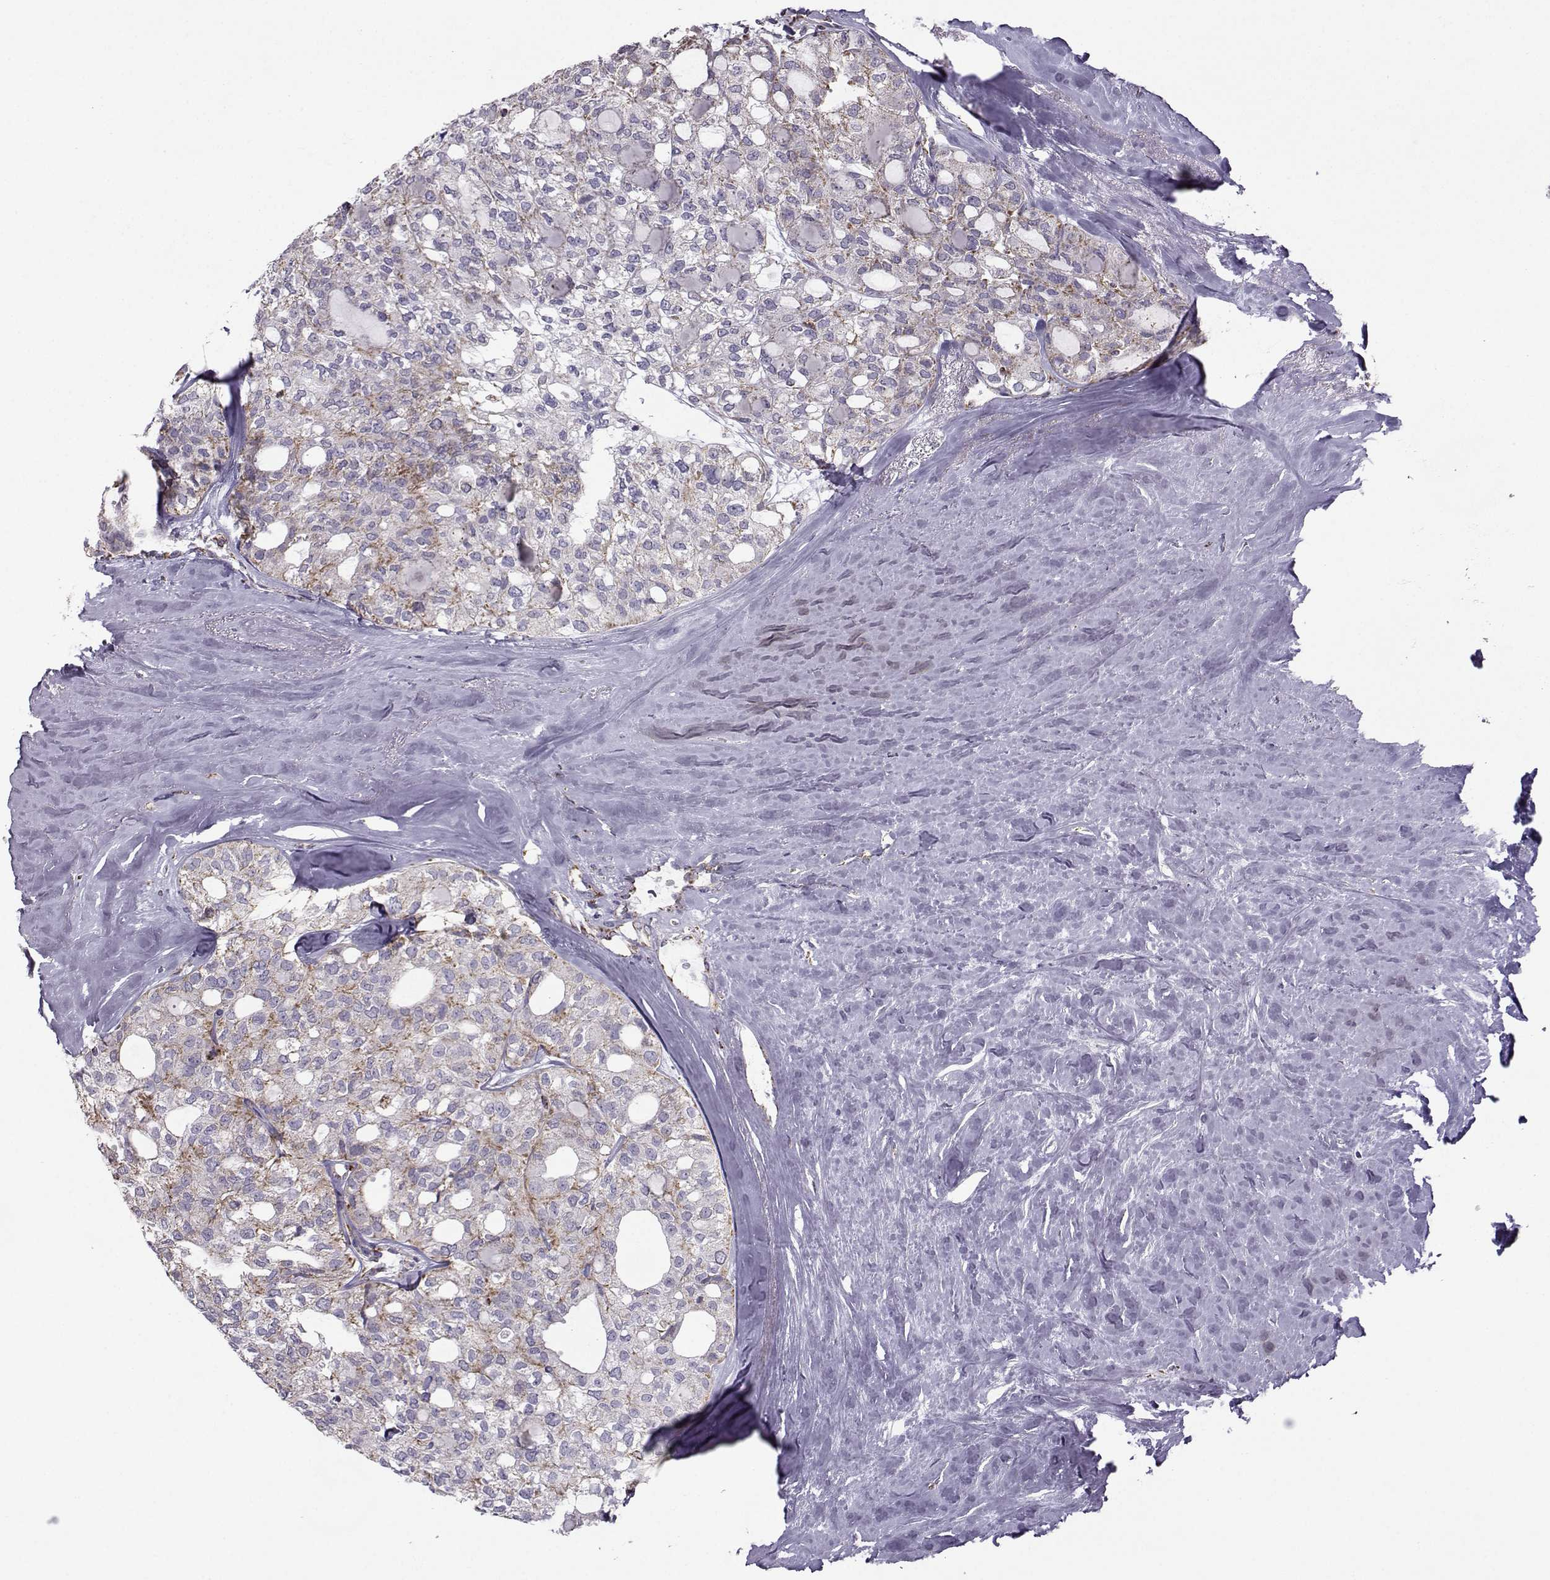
{"staining": {"intensity": "moderate", "quantity": "25%-75%", "location": "cytoplasmic/membranous"}, "tissue": "thyroid cancer", "cell_type": "Tumor cells", "image_type": "cancer", "snomed": [{"axis": "morphology", "description": "Follicular adenoma carcinoma, NOS"}, {"axis": "topography", "description": "Thyroid gland"}], "caption": "High-magnification brightfield microscopy of follicular adenoma carcinoma (thyroid) stained with DAB (3,3'-diaminobenzidine) (brown) and counterstained with hematoxylin (blue). tumor cells exhibit moderate cytoplasmic/membranous staining is present in approximately25%-75% of cells.", "gene": "NECAB3", "patient": {"sex": "male", "age": 75}}